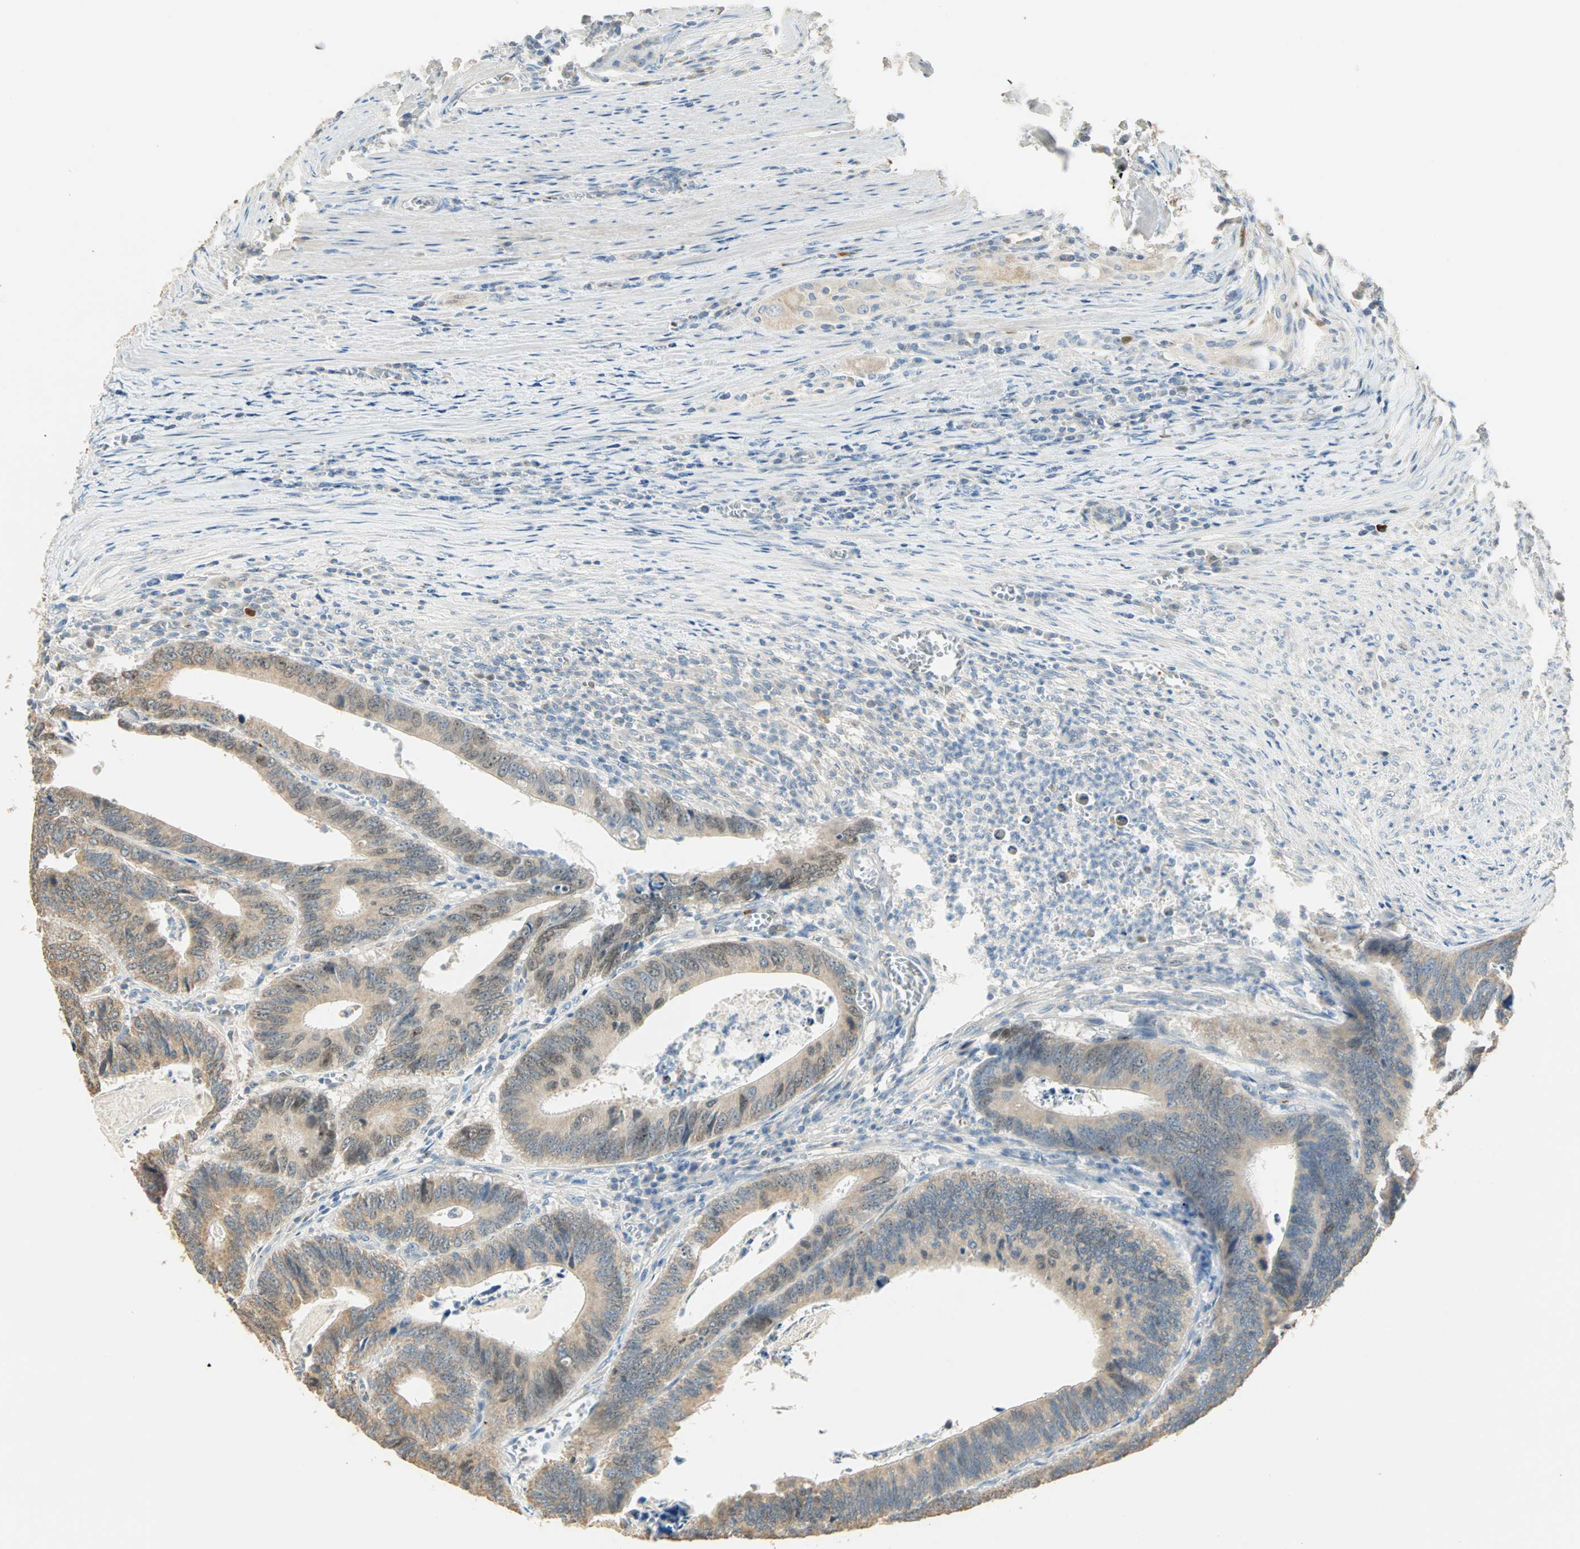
{"staining": {"intensity": "weak", "quantity": "25%-75%", "location": "cytoplasmic/membranous,nuclear"}, "tissue": "colorectal cancer", "cell_type": "Tumor cells", "image_type": "cancer", "snomed": [{"axis": "morphology", "description": "Adenocarcinoma, NOS"}, {"axis": "topography", "description": "Colon"}], "caption": "This histopathology image shows immunohistochemistry (IHC) staining of human colorectal adenocarcinoma, with low weak cytoplasmic/membranous and nuclear positivity in about 25%-75% of tumor cells.", "gene": "RAD18", "patient": {"sex": "male", "age": 72}}